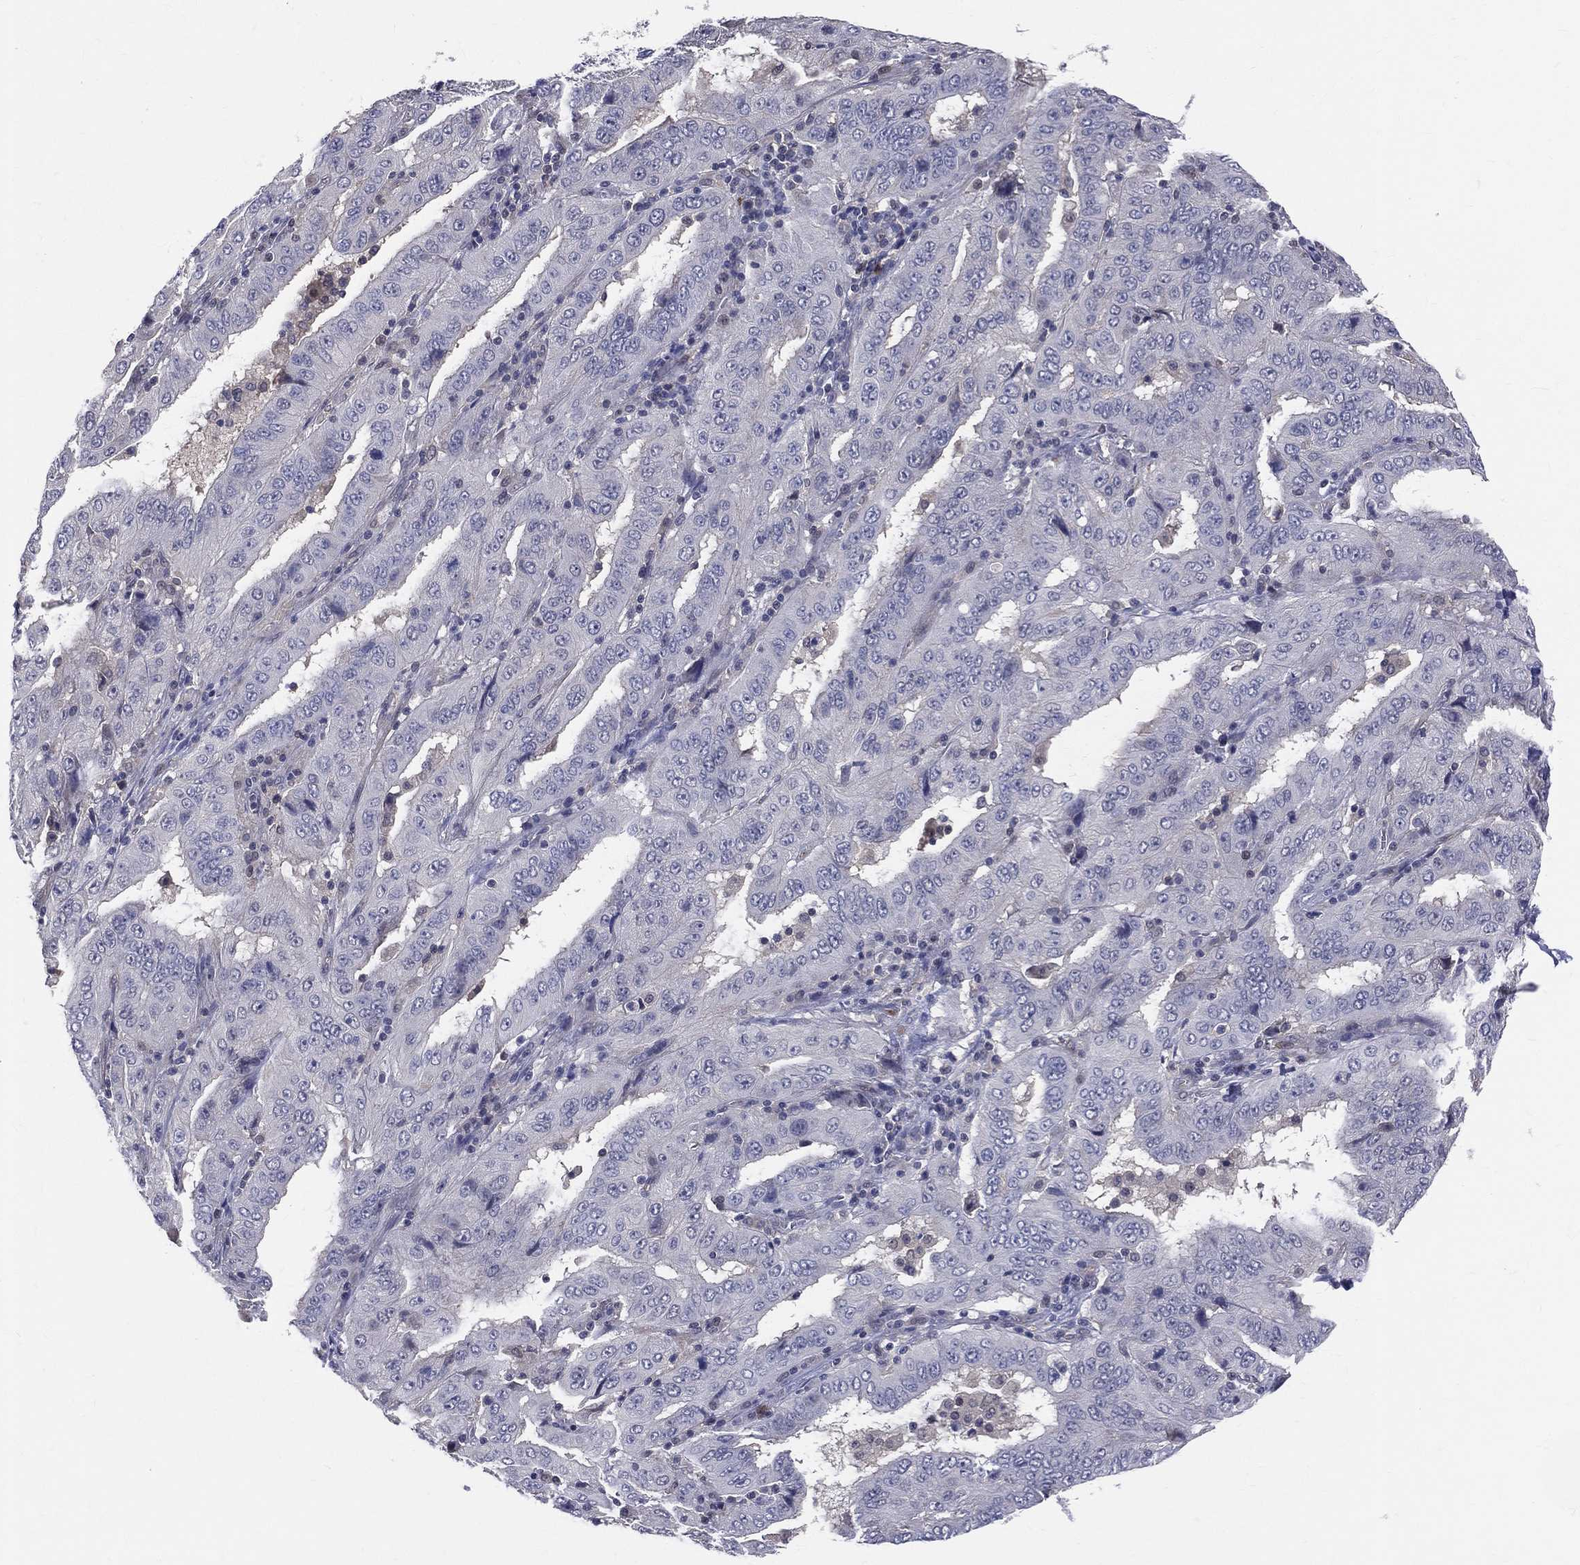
{"staining": {"intensity": "negative", "quantity": "none", "location": "none"}, "tissue": "pancreatic cancer", "cell_type": "Tumor cells", "image_type": "cancer", "snomed": [{"axis": "morphology", "description": "Adenocarcinoma, NOS"}, {"axis": "topography", "description": "Pancreas"}], "caption": "Immunohistochemistry of human adenocarcinoma (pancreatic) reveals no positivity in tumor cells.", "gene": "DLG4", "patient": {"sex": "male", "age": 63}}